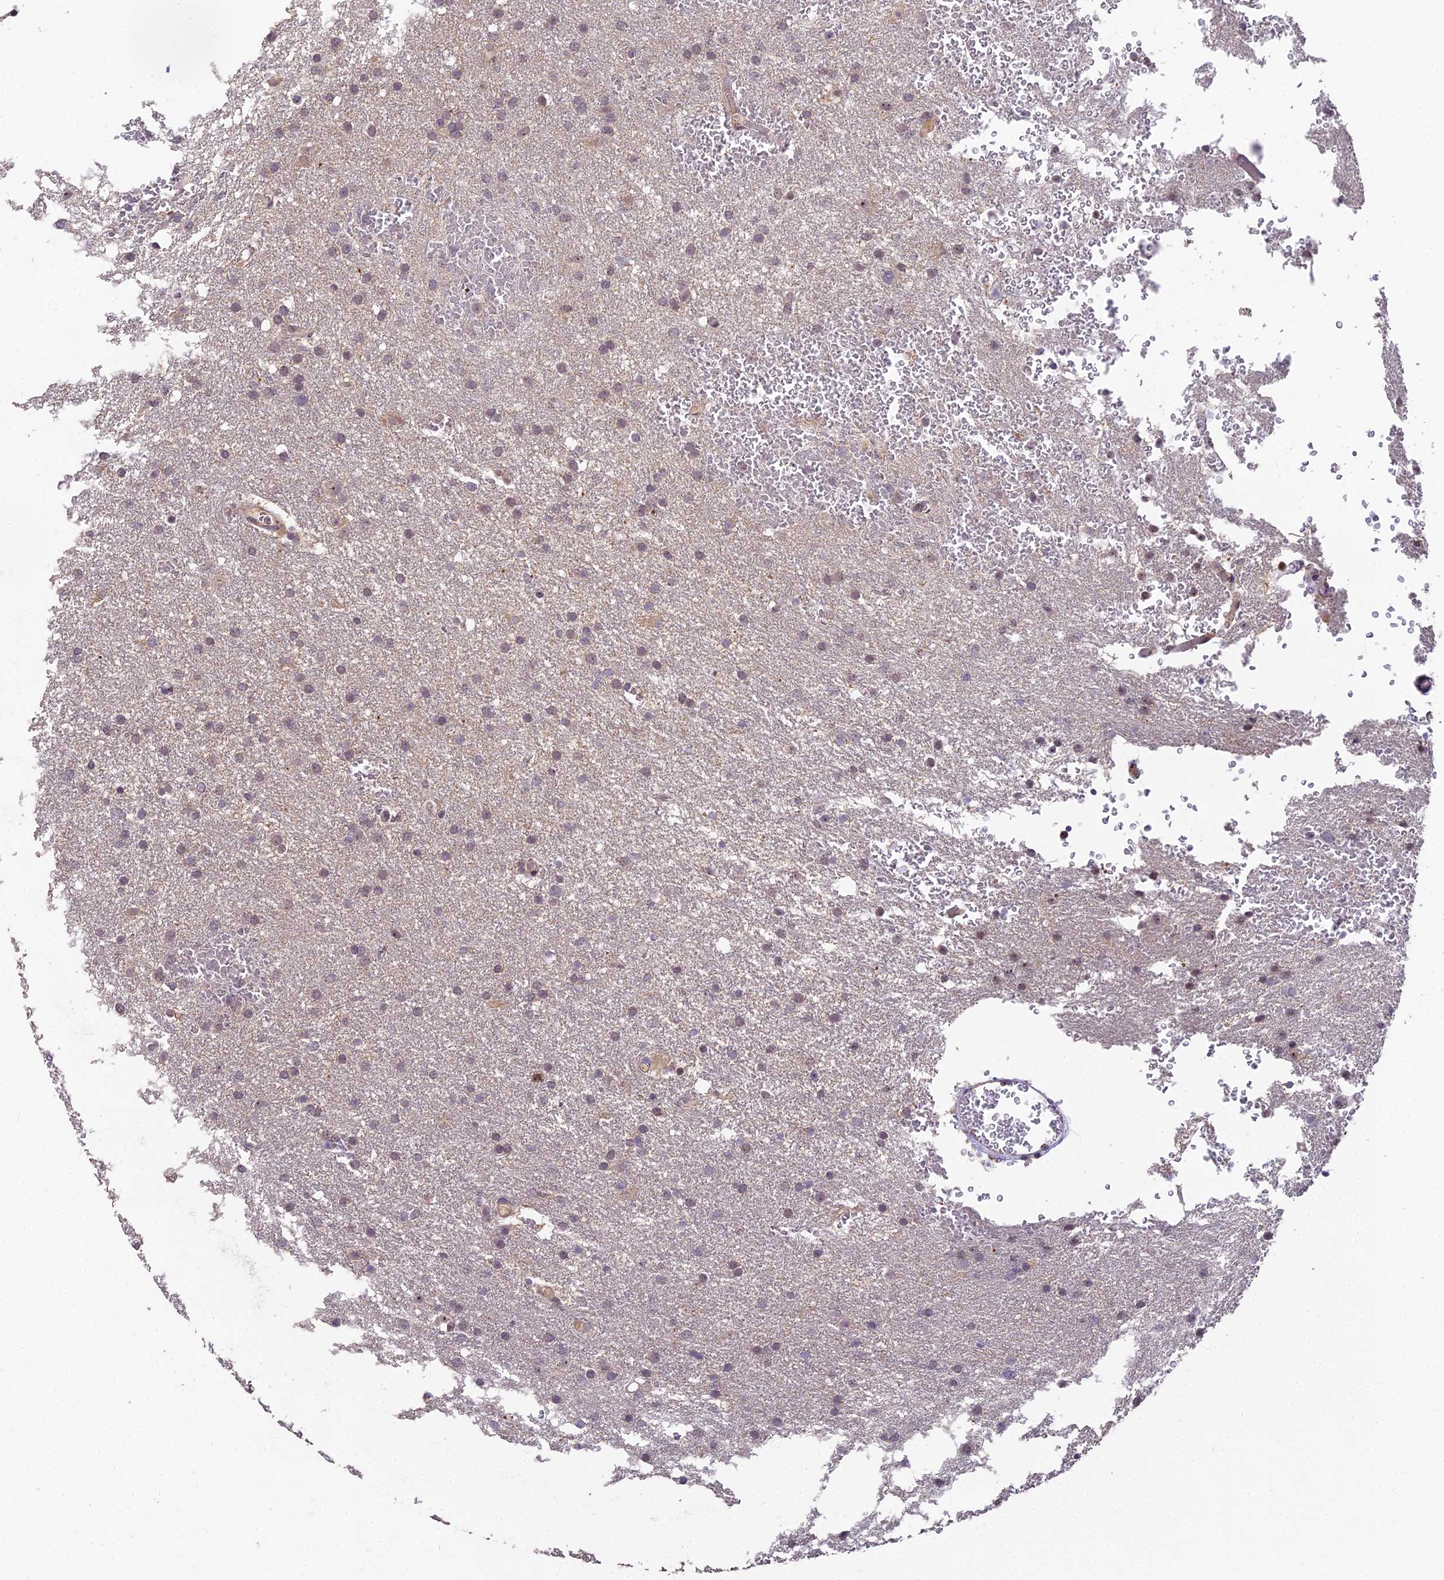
{"staining": {"intensity": "weak", "quantity": "<25%", "location": "nuclear"}, "tissue": "glioma", "cell_type": "Tumor cells", "image_type": "cancer", "snomed": [{"axis": "morphology", "description": "Glioma, malignant, High grade"}, {"axis": "topography", "description": "Cerebral cortex"}], "caption": "High power microscopy micrograph of an IHC micrograph of glioma, revealing no significant expression in tumor cells.", "gene": "ZNF333", "patient": {"sex": "female", "age": 36}}